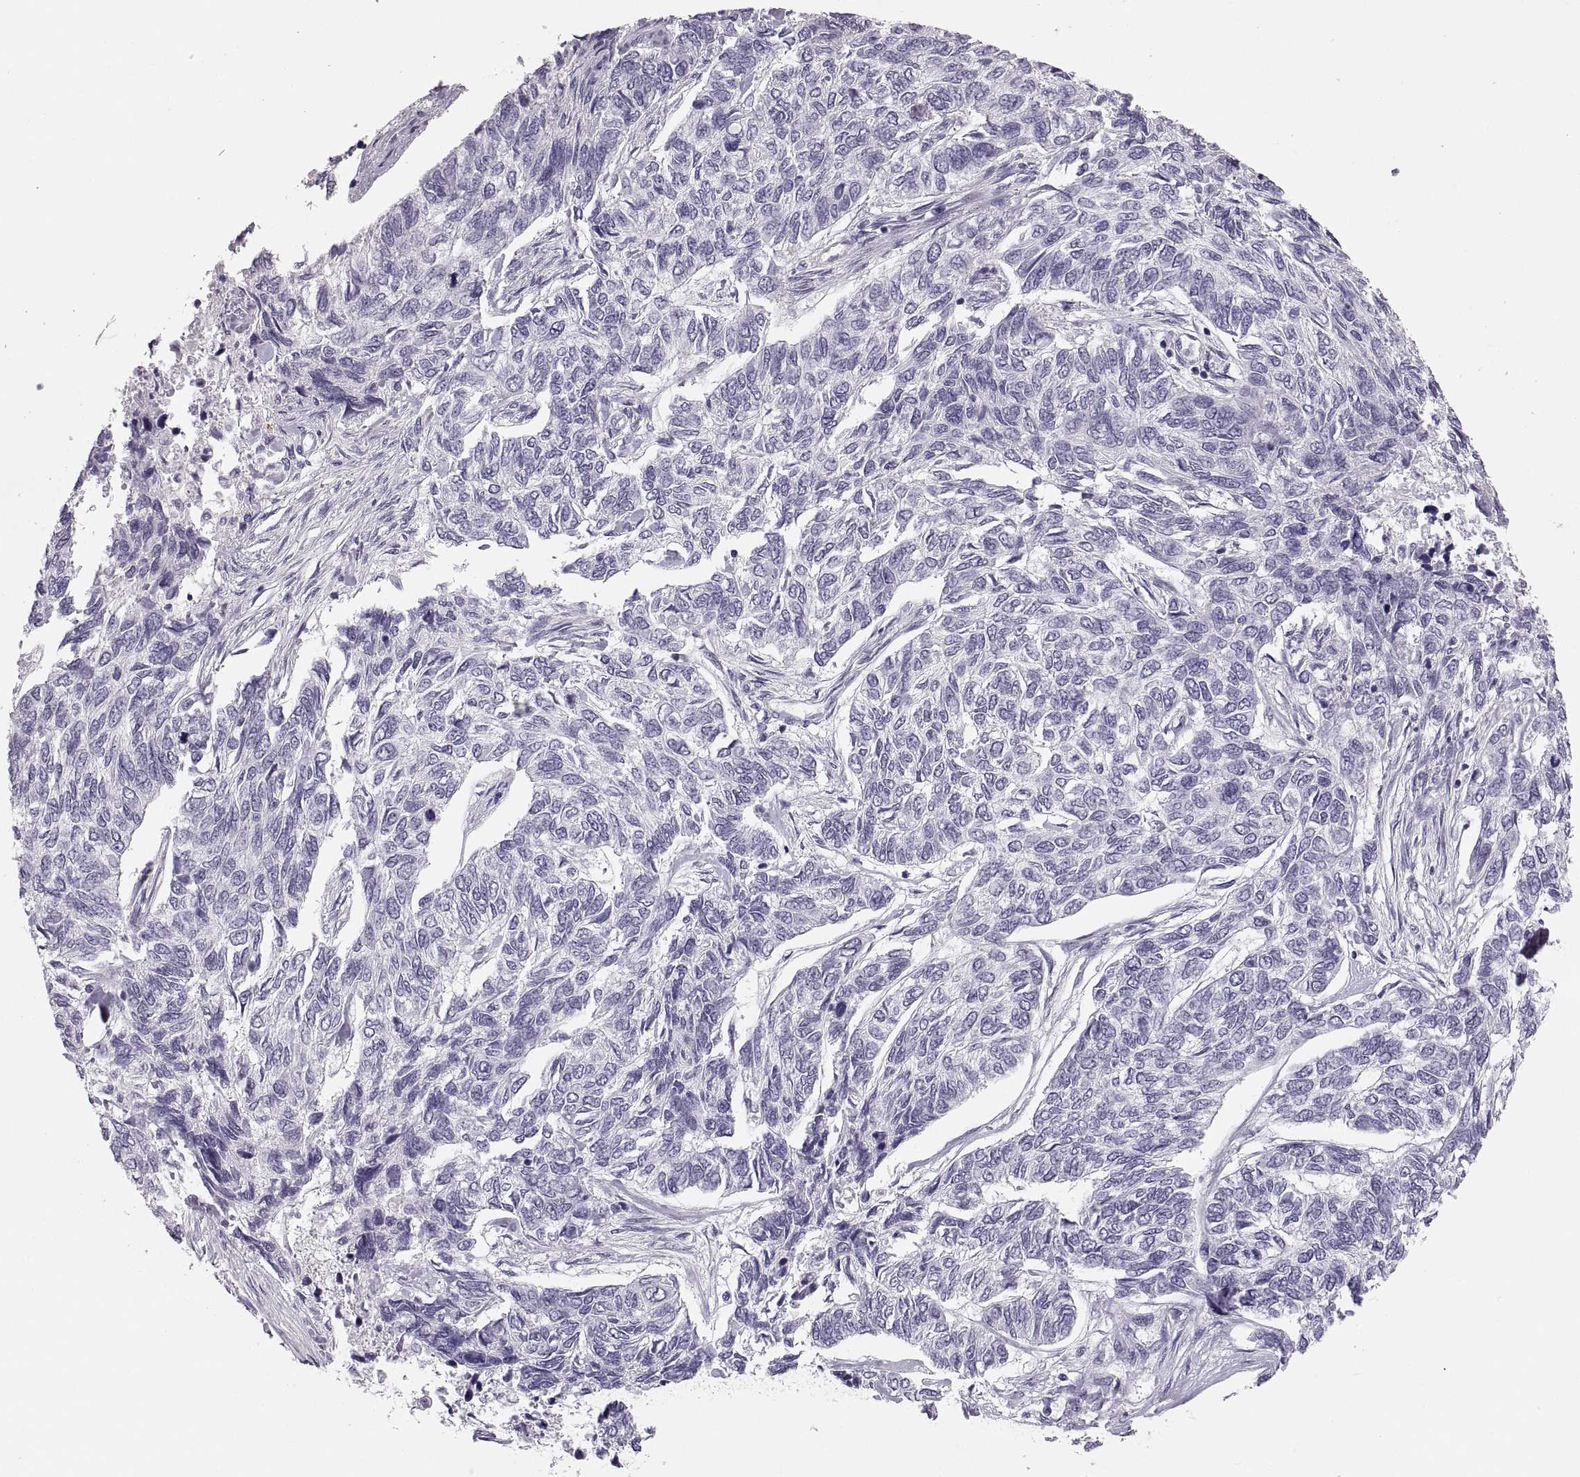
{"staining": {"intensity": "negative", "quantity": "none", "location": "none"}, "tissue": "skin cancer", "cell_type": "Tumor cells", "image_type": "cancer", "snomed": [{"axis": "morphology", "description": "Basal cell carcinoma"}, {"axis": "topography", "description": "Skin"}], "caption": "A micrograph of human basal cell carcinoma (skin) is negative for staining in tumor cells.", "gene": "MILR1", "patient": {"sex": "female", "age": 65}}